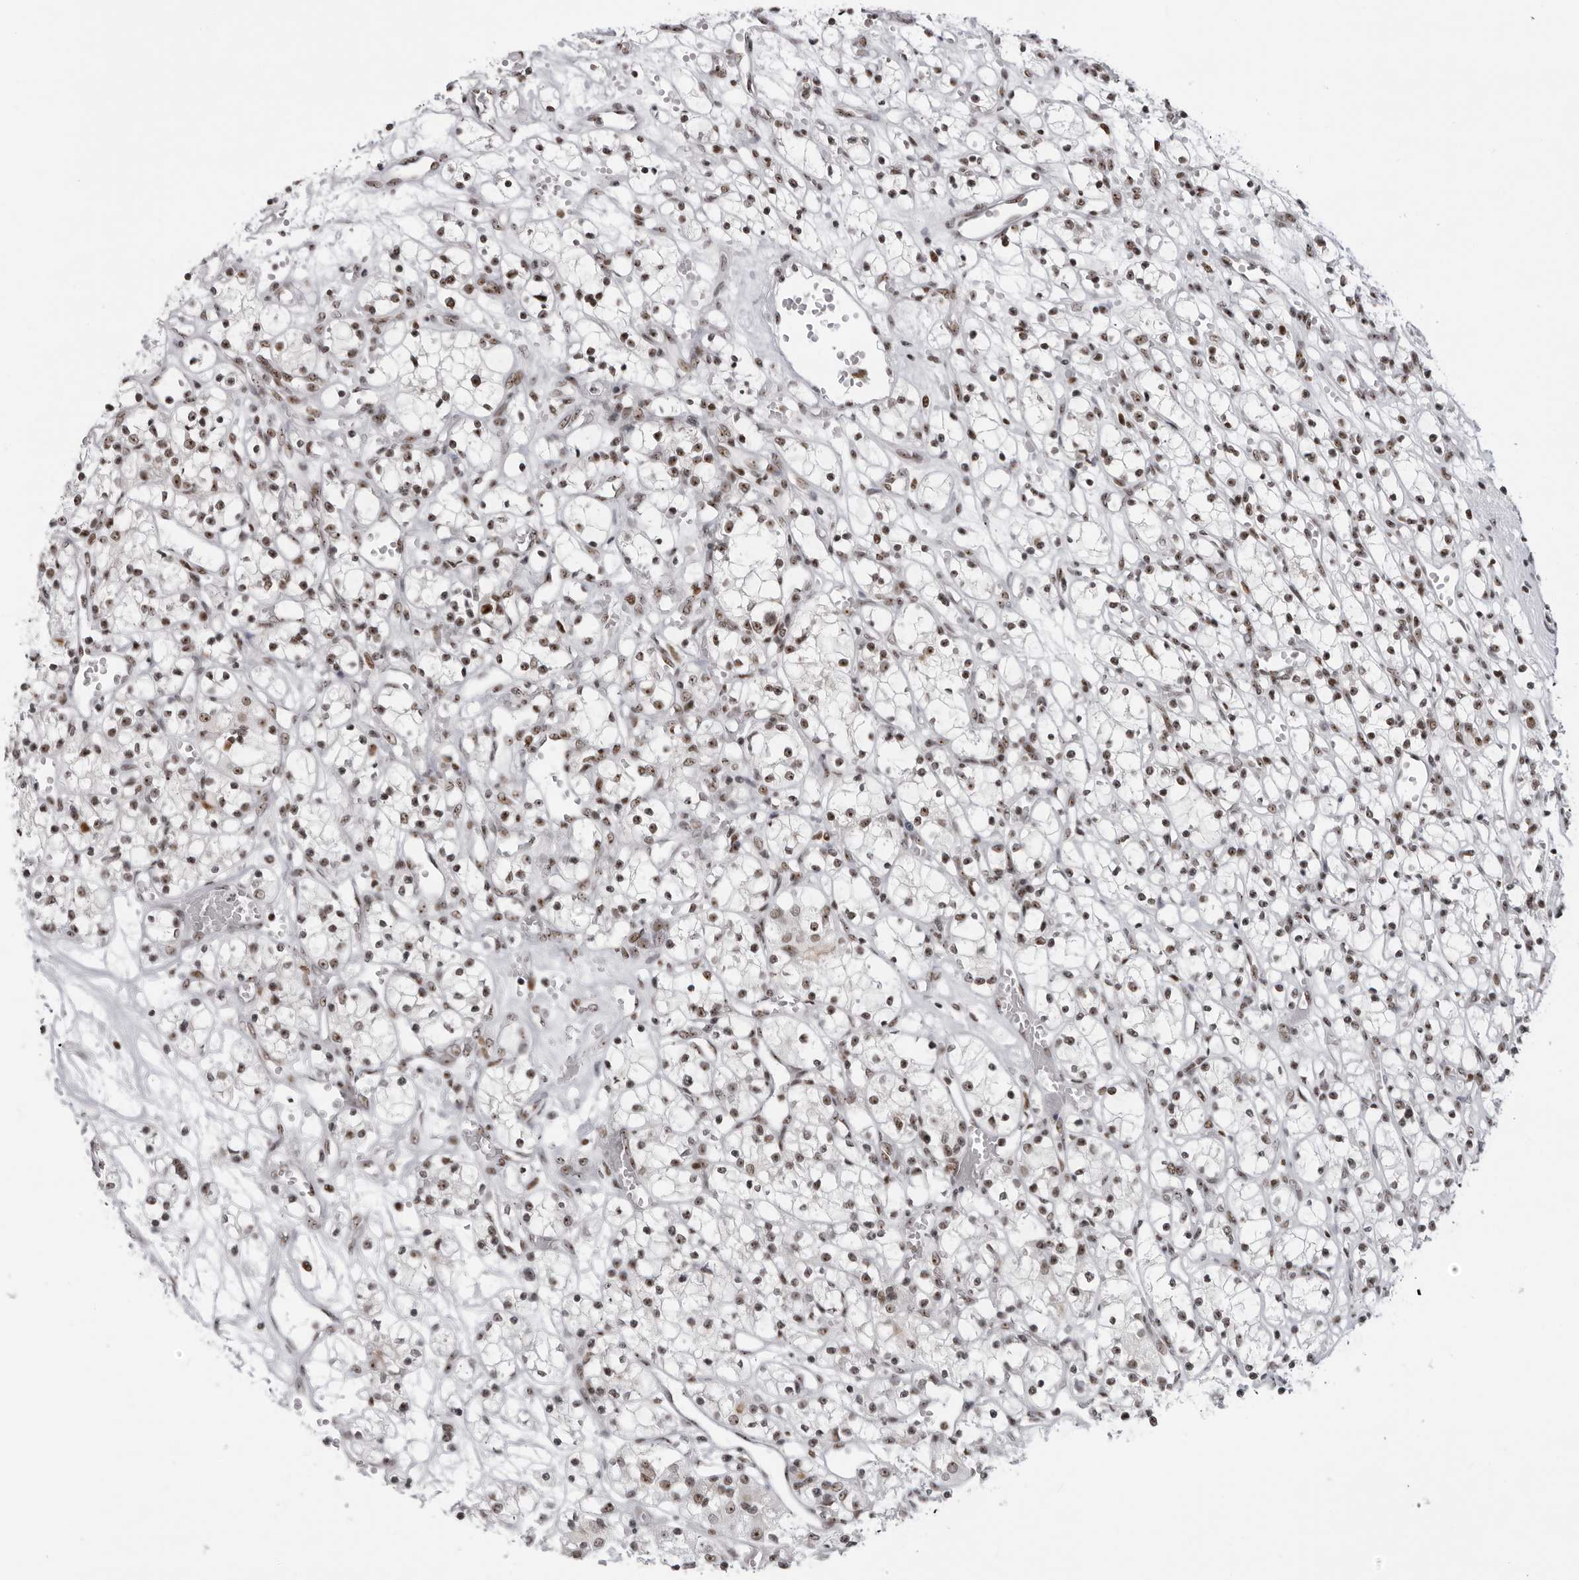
{"staining": {"intensity": "moderate", "quantity": ">75%", "location": "nuclear"}, "tissue": "renal cancer", "cell_type": "Tumor cells", "image_type": "cancer", "snomed": [{"axis": "morphology", "description": "Adenocarcinoma, NOS"}, {"axis": "topography", "description": "Kidney"}], "caption": "Immunohistochemical staining of renal cancer (adenocarcinoma) exhibits medium levels of moderate nuclear protein expression in about >75% of tumor cells. Nuclei are stained in blue.", "gene": "DHX9", "patient": {"sex": "female", "age": 59}}